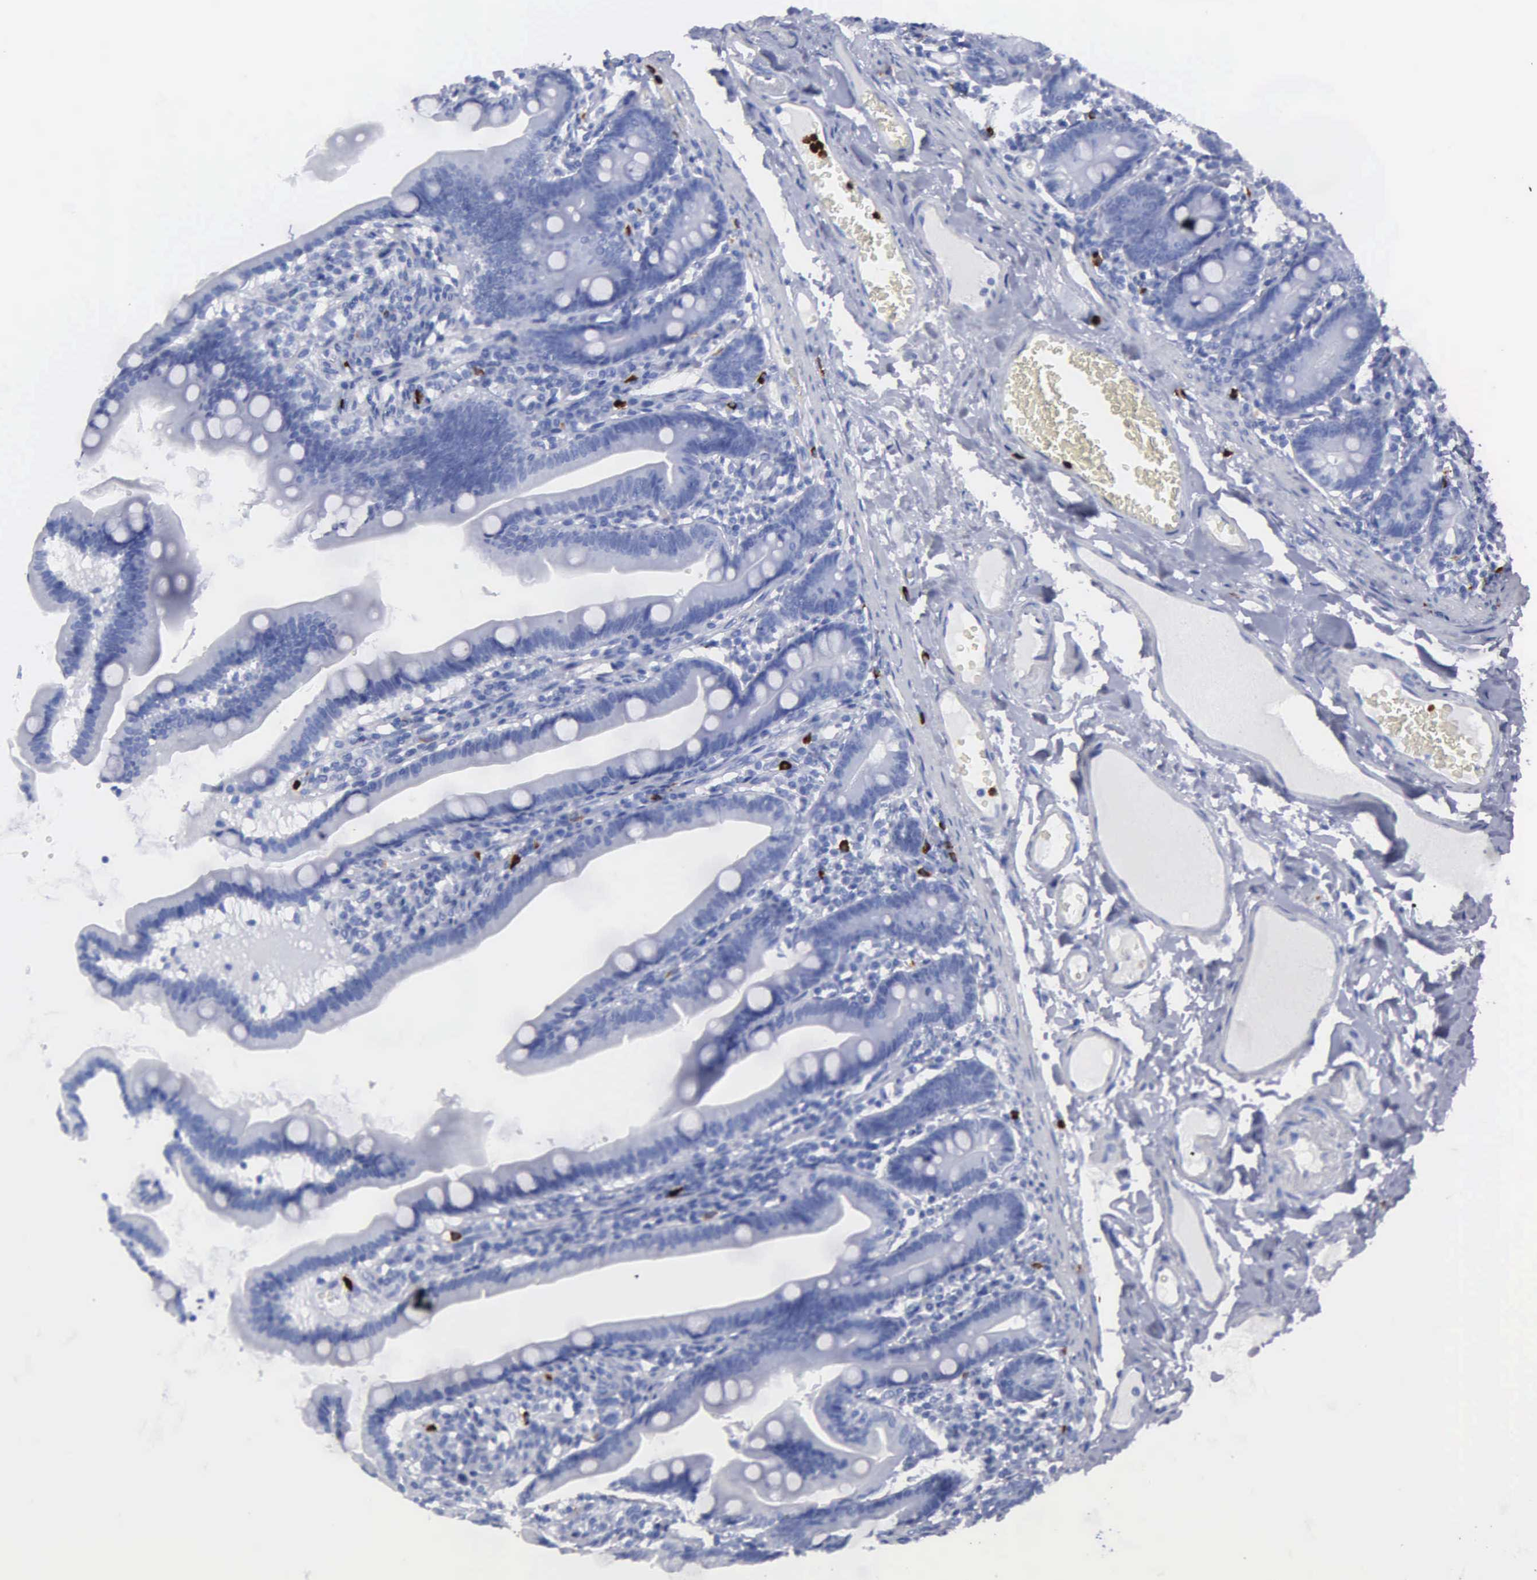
{"staining": {"intensity": "negative", "quantity": "none", "location": "none"}, "tissue": "duodenum", "cell_type": "Glandular cells", "image_type": "normal", "snomed": [{"axis": "morphology", "description": "Normal tissue, NOS"}, {"axis": "topography", "description": "Duodenum"}], "caption": "Immunohistochemical staining of unremarkable human duodenum demonstrates no significant expression in glandular cells.", "gene": "CTSG", "patient": {"sex": "female", "age": 75}}